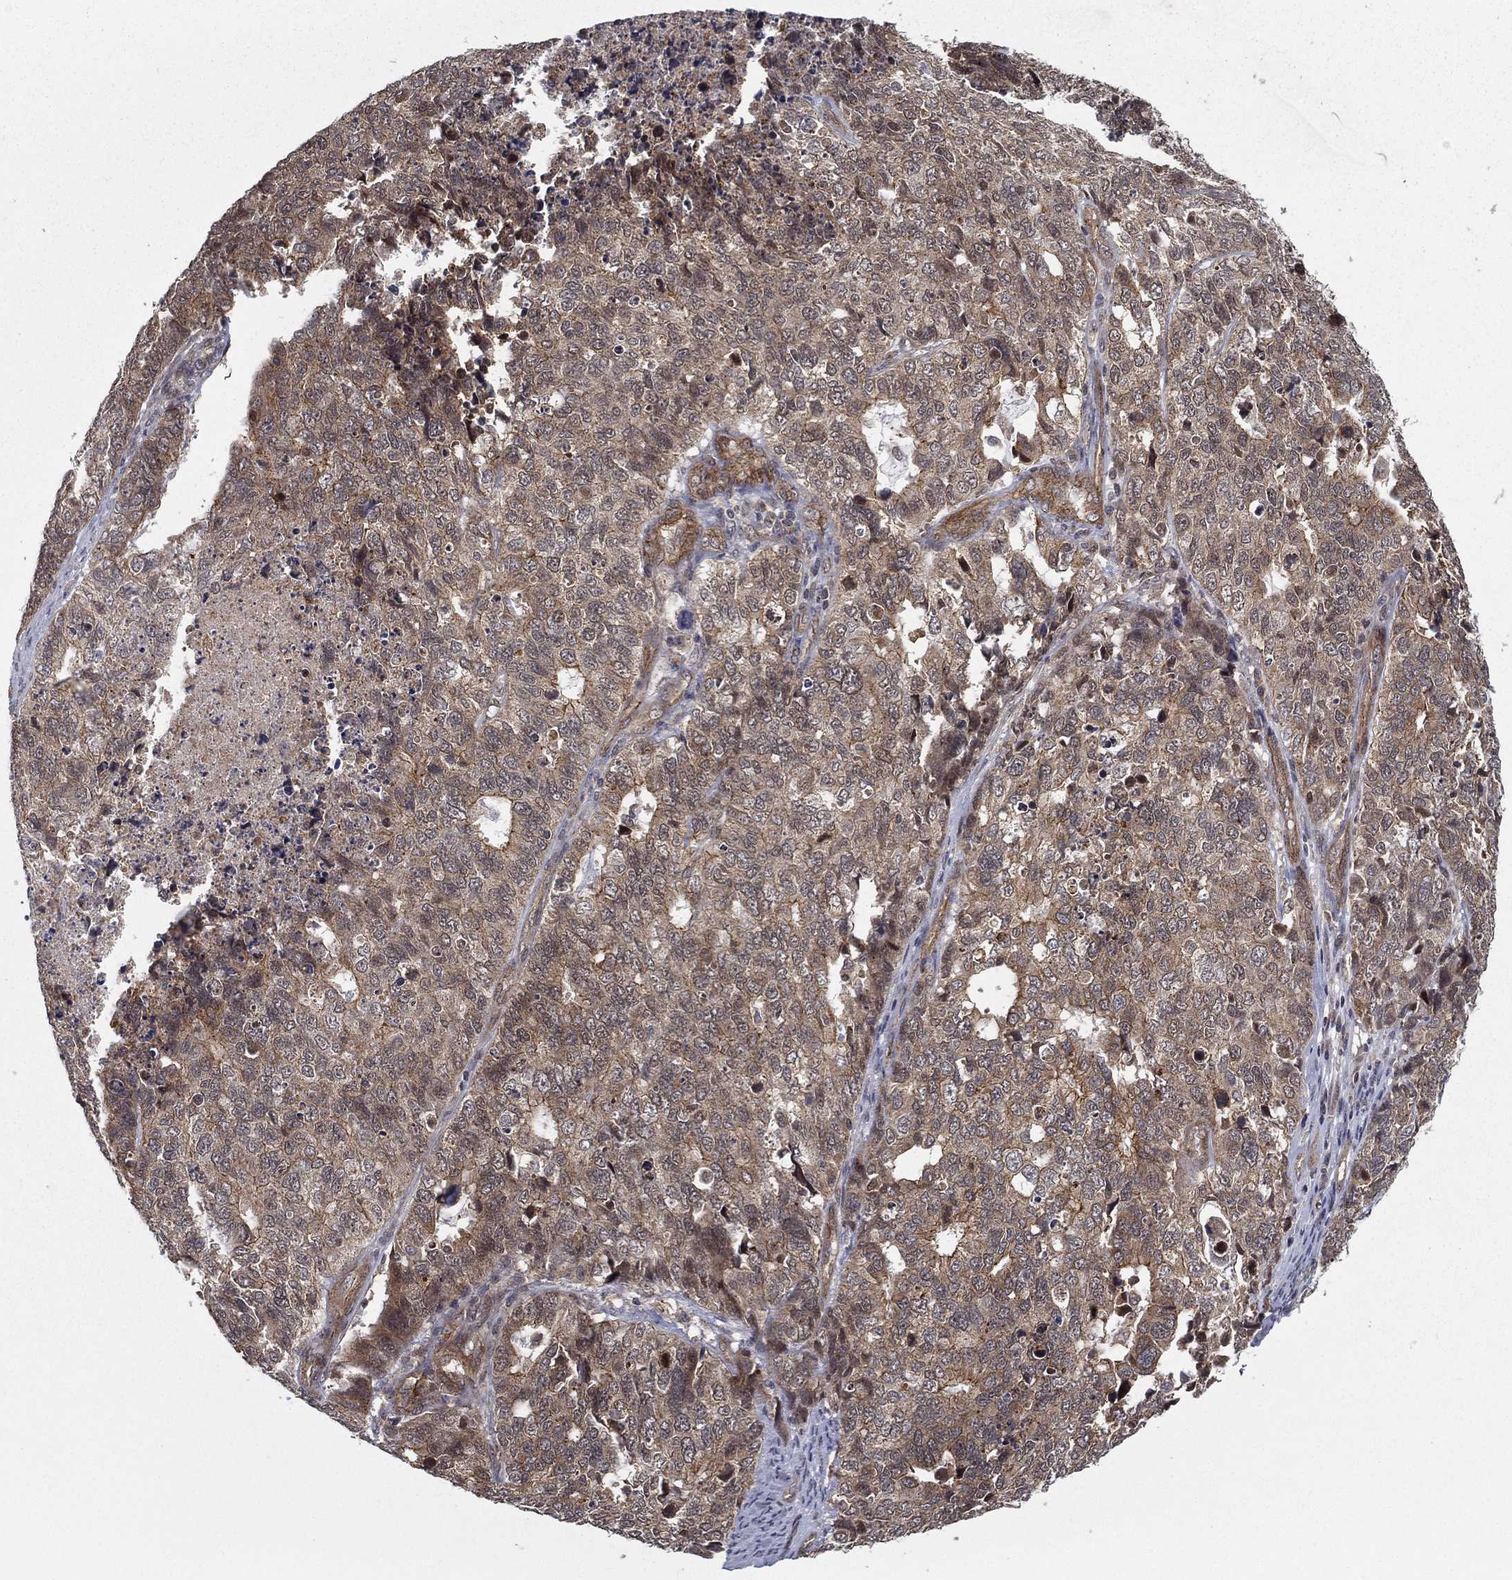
{"staining": {"intensity": "moderate", "quantity": "25%-75%", "location": "cytoplasmic/membranous"}, "tissue": "cervical cancer", "cell_type": "Tumor cells", "image_type": "cancer", "snomed": [{"axis": "morphology", "description": "Squamous cell carcinoma, NOS"}, {"axis": "topography", "description": "Cervix"}], "caption": "Cervical cancer (squamous cell carcinoma) stained with DAB (3,3'-diaminobenzidine) immunohistochemistry exhibits medium levels of moderate cytoplasmic/membranous staining in about 25%-75% of tumor cells.", "gene": "UACA", "patient": {"sex": "female", "age": 63}}